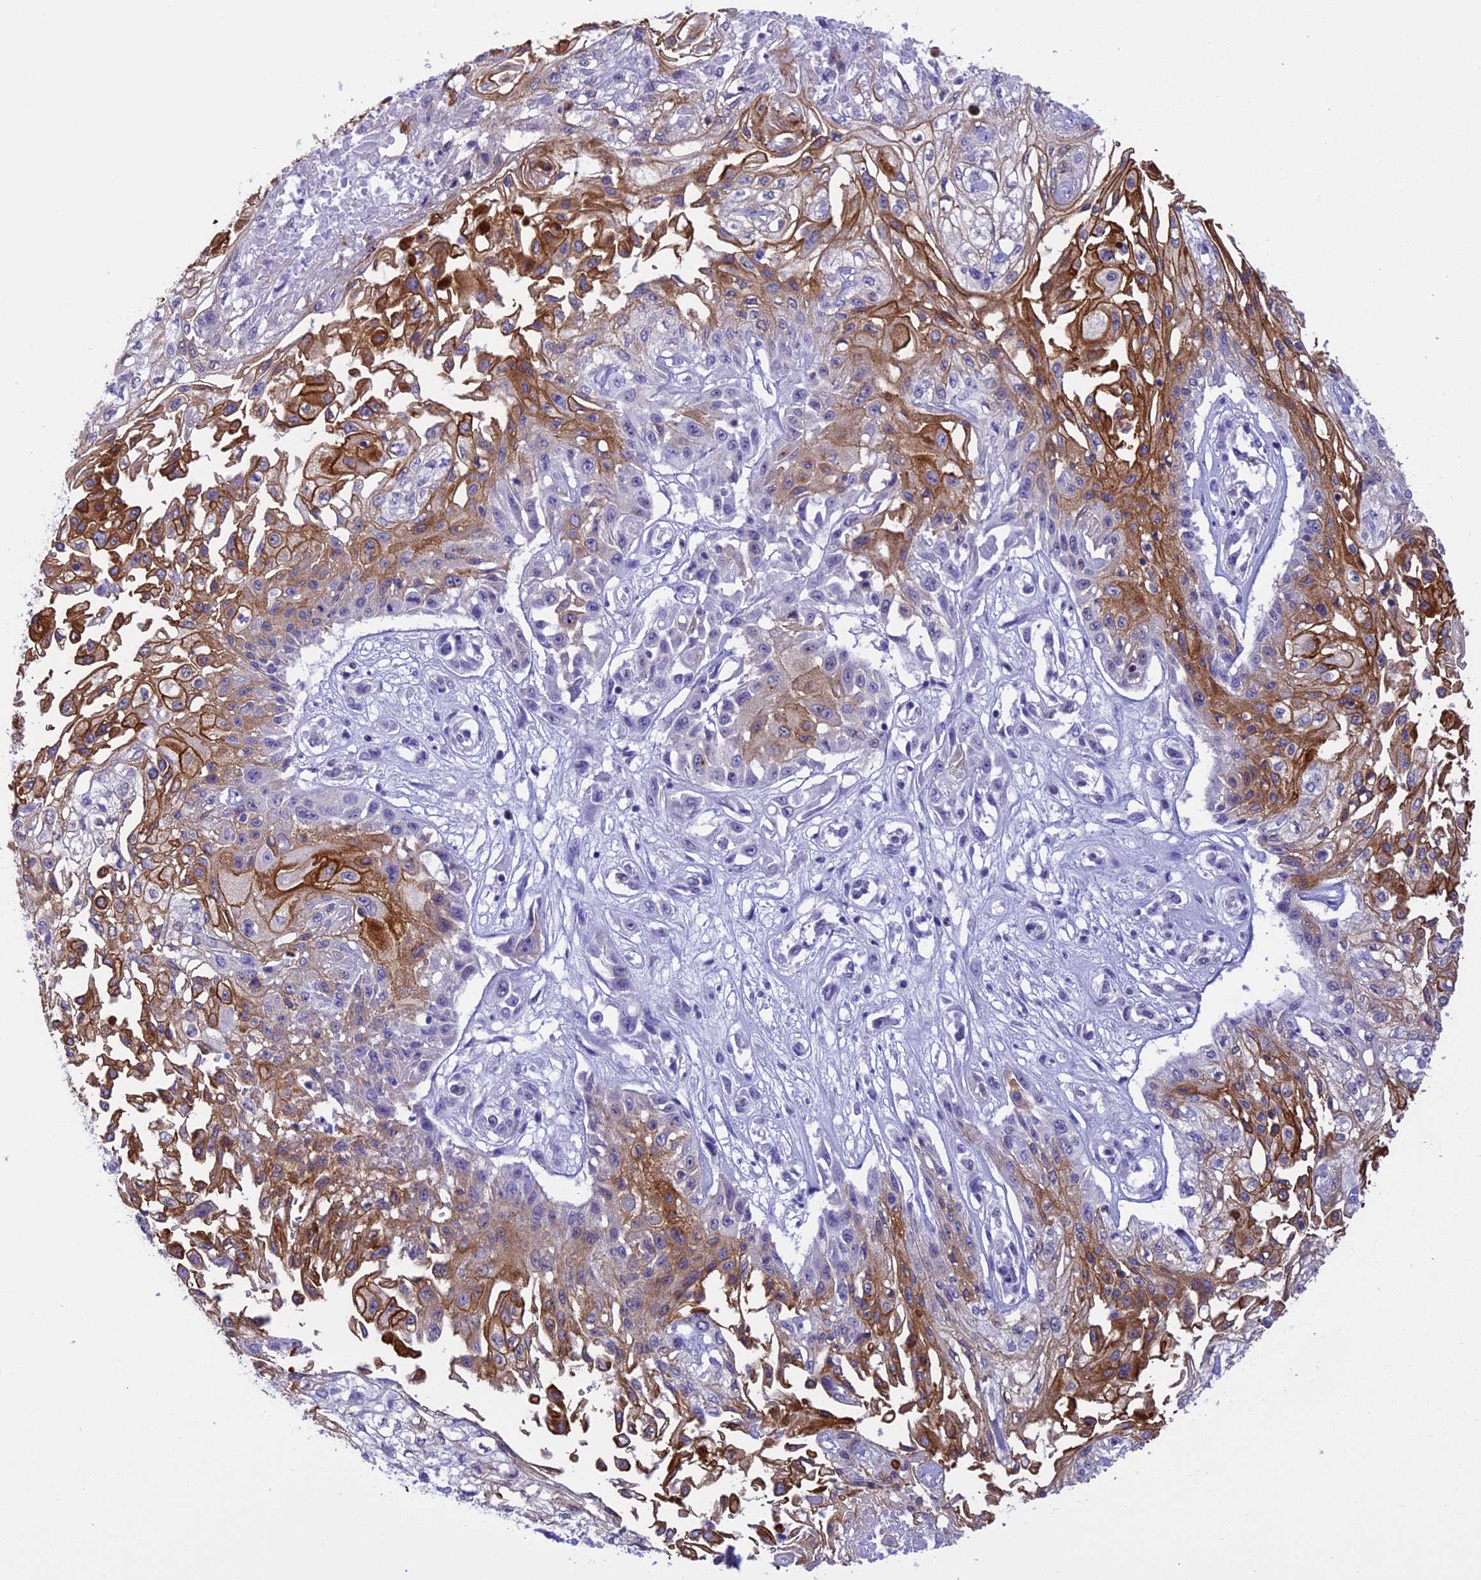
{"staining": {"intensity": "strong", "quantity": "<25%", "location": "cytoplasmic/membranous"}, "tissue": "skin cancer", "cell_type": "Tumor cells", "image_type": "cancer", "snomed": [{"axis": "morphology", "description": "Squamous cell carcinoma, NOS"}, {"axis": "morphology", "description": "Squamous cell carcinoma, metastatic, NOS"}, {"axis": "topography", "description": "Skin"}, {"axis": "topography", "description": "Lymph node"}], "caption": "An immunohistochemistry image of tumor tissue is shown. Protein staining in brown highlights strong cytoplasmic/membranous positivity in squamous cell carcinoma (skin) within tumor cells. (DAB = brown stain, brightfield microscopy at high magnification).", "gene": "SPIRE2", "patient": {"sex": "male", "age": 75}}